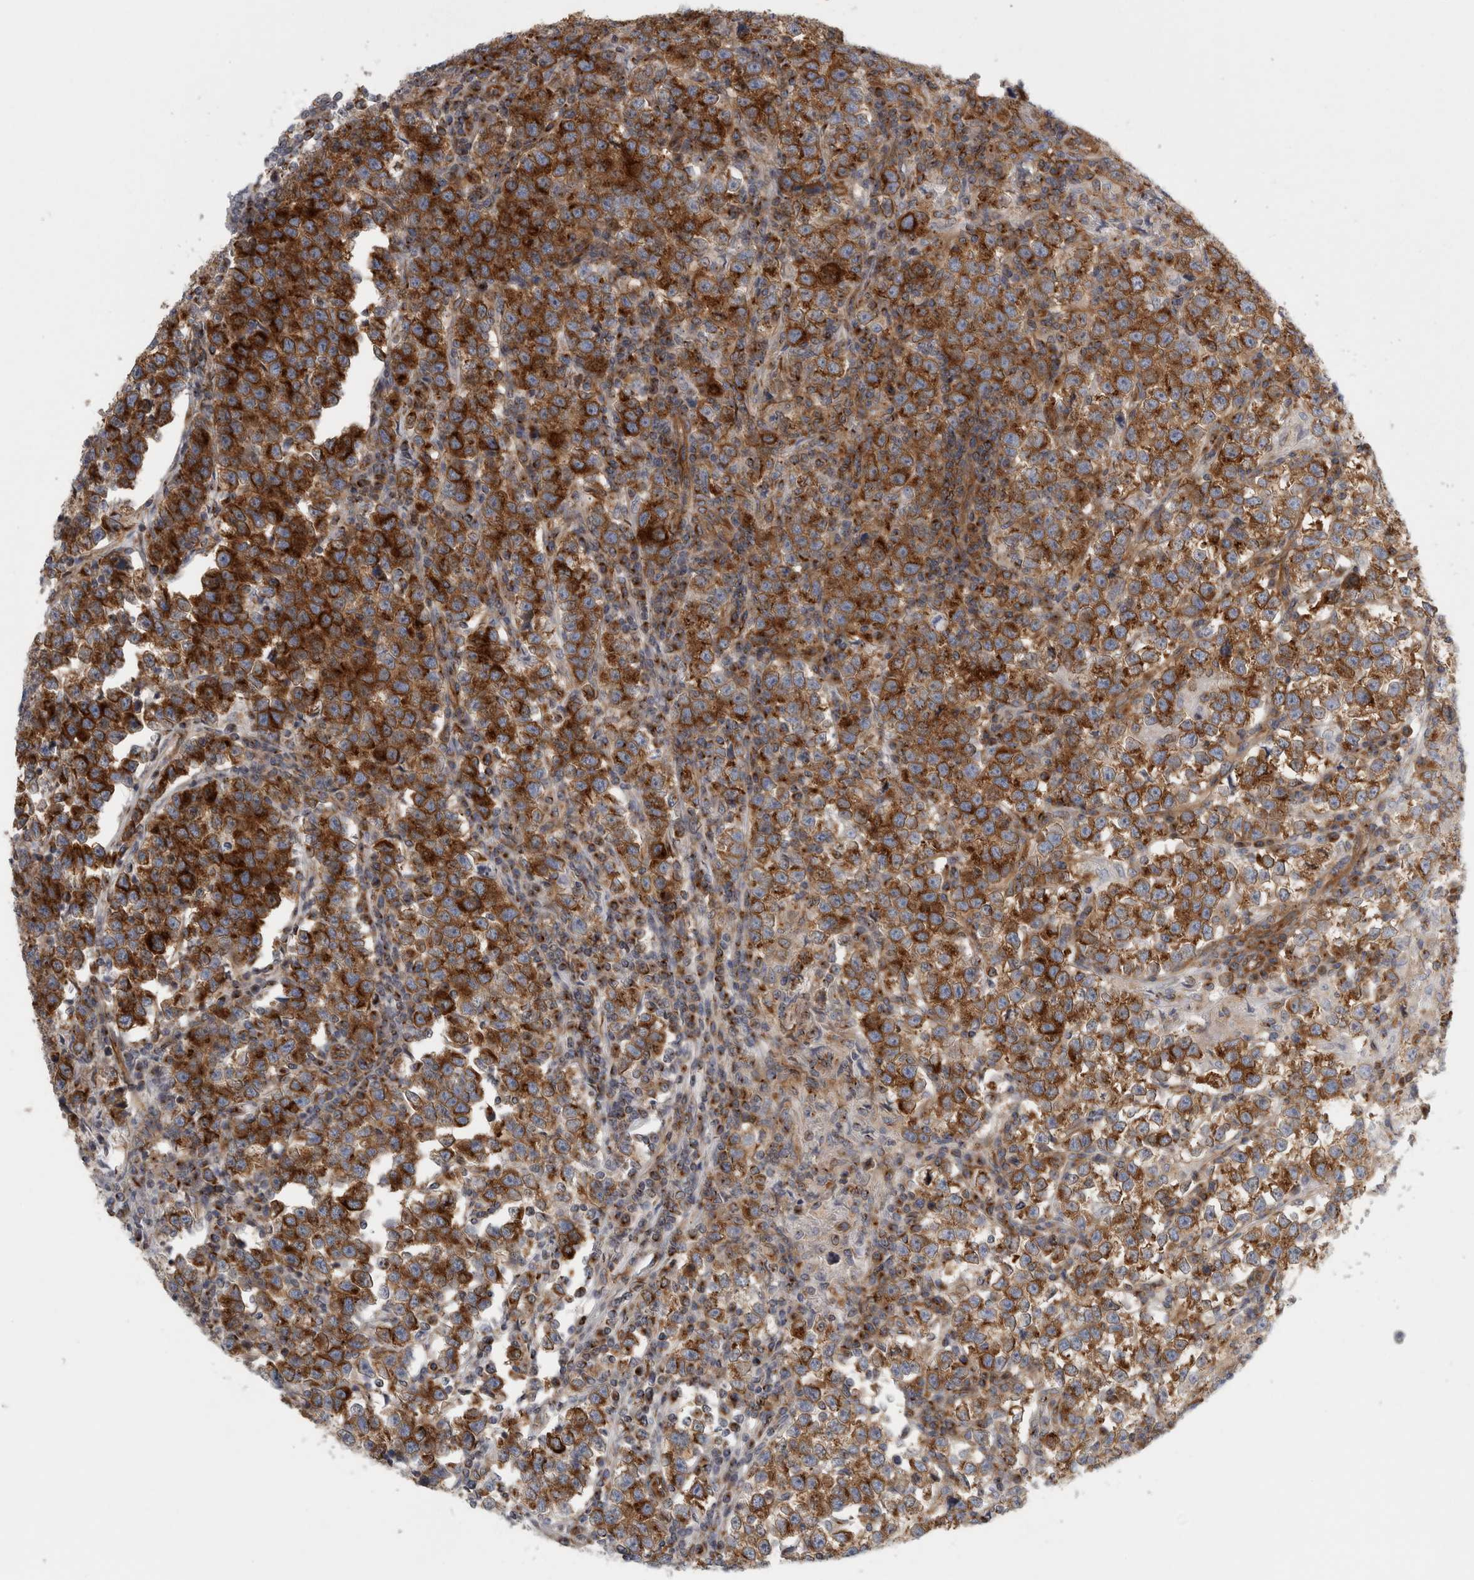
{"staining": {"intensity": "strong", "quantity": ">75%", "location": "cytoplasmic/membranous"}, "tissue": "testis cancer", "cell_type": "Tumor cells", "image_type": "cancer", "snomed": [{"axis": "morphology", "description": "Normal tissue, NOS"}, {"axis": "morphology", "description": "Seminoma, NOS"}, {"axis": "topography", "description": "Testis"}], "caption": "DAB immunohistochemical staining of human testis cancer displays strong cytoplasmic/membranous protein positivity in approximately >75% of tumor cells.", "gene": "PEX6", "patient": {"sex": "male", "age": 43}}